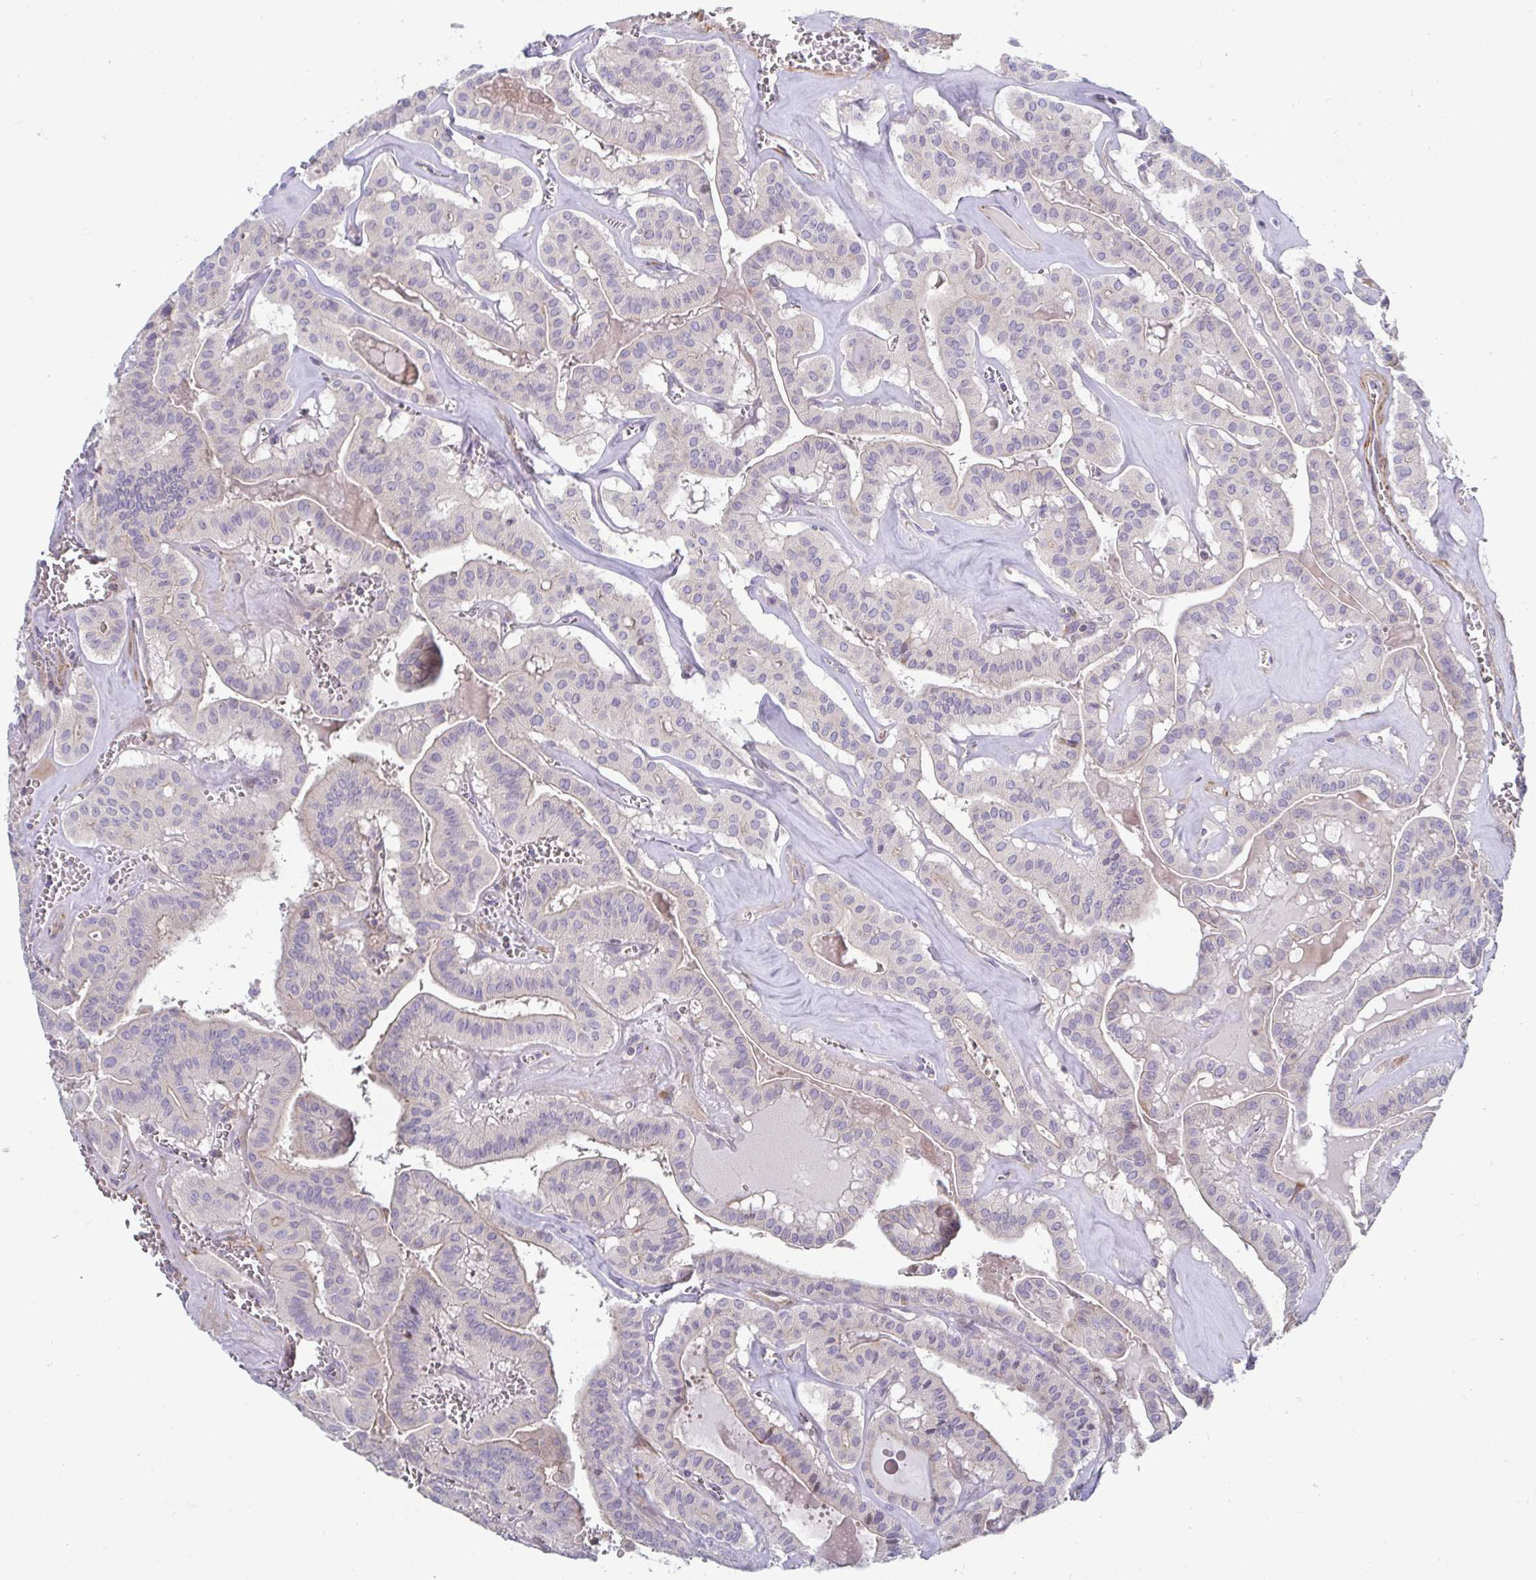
{"staining": {"intensity": "negative", "quantity": "none", "location": "none"}, "tissue": "thyroid cancer", "cell_type": "Tumor cells", "image_type": "cancer", "snomed": [{"axis": "morphology", "description": "Papillary adenocarcinoma, NOS"}, {"axis": "topography", "description": "Thyroid gland"}], "caption": "A micrograph of human thyroid papillary adenocarcinoma is negative for staining in tumor cells.", "gene": "SSH2", "patient": {"sex": "male", "age": 52}}